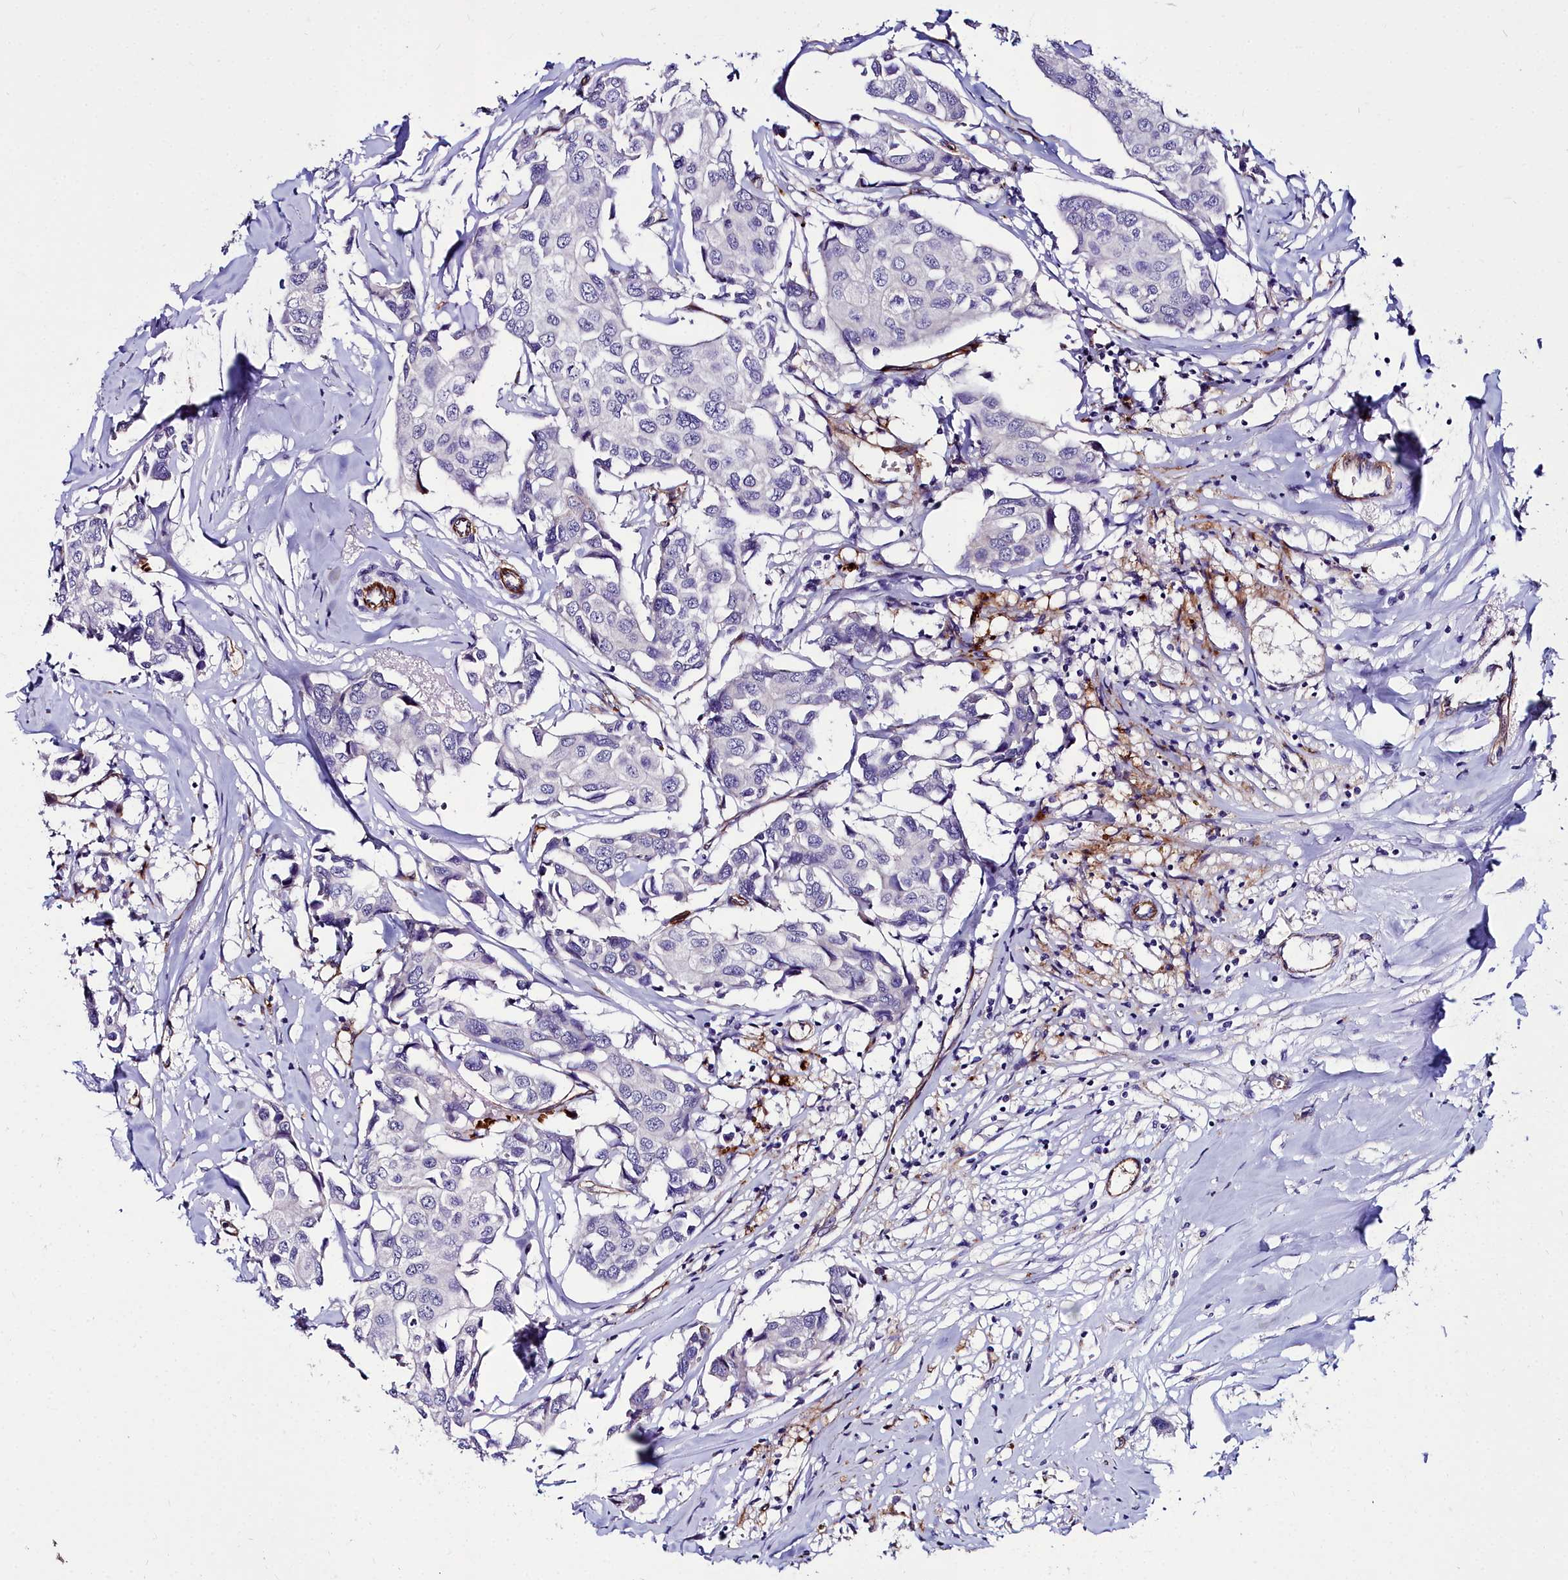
{"staining": {"intensity": "negative", "quantity": "none", "location": "none"}, "tissue": "breast cancer", "cell_type": "Tumor cells", "image_type": "cancer", "snomed": [{"axis": "morphology", "description": "Duct carcinoma"}, {"axis": "topography", "description": "Breast"}], "caption": "Immunohistochemistry micrograph of neoplastic tissue: infiltrating ductal carcinoma (breast) stained with DAB demonstrates no significant protein positivity in tumor cells.", "gene": "CYP4F11", "patient": {"sex": "female", "age": 80}}